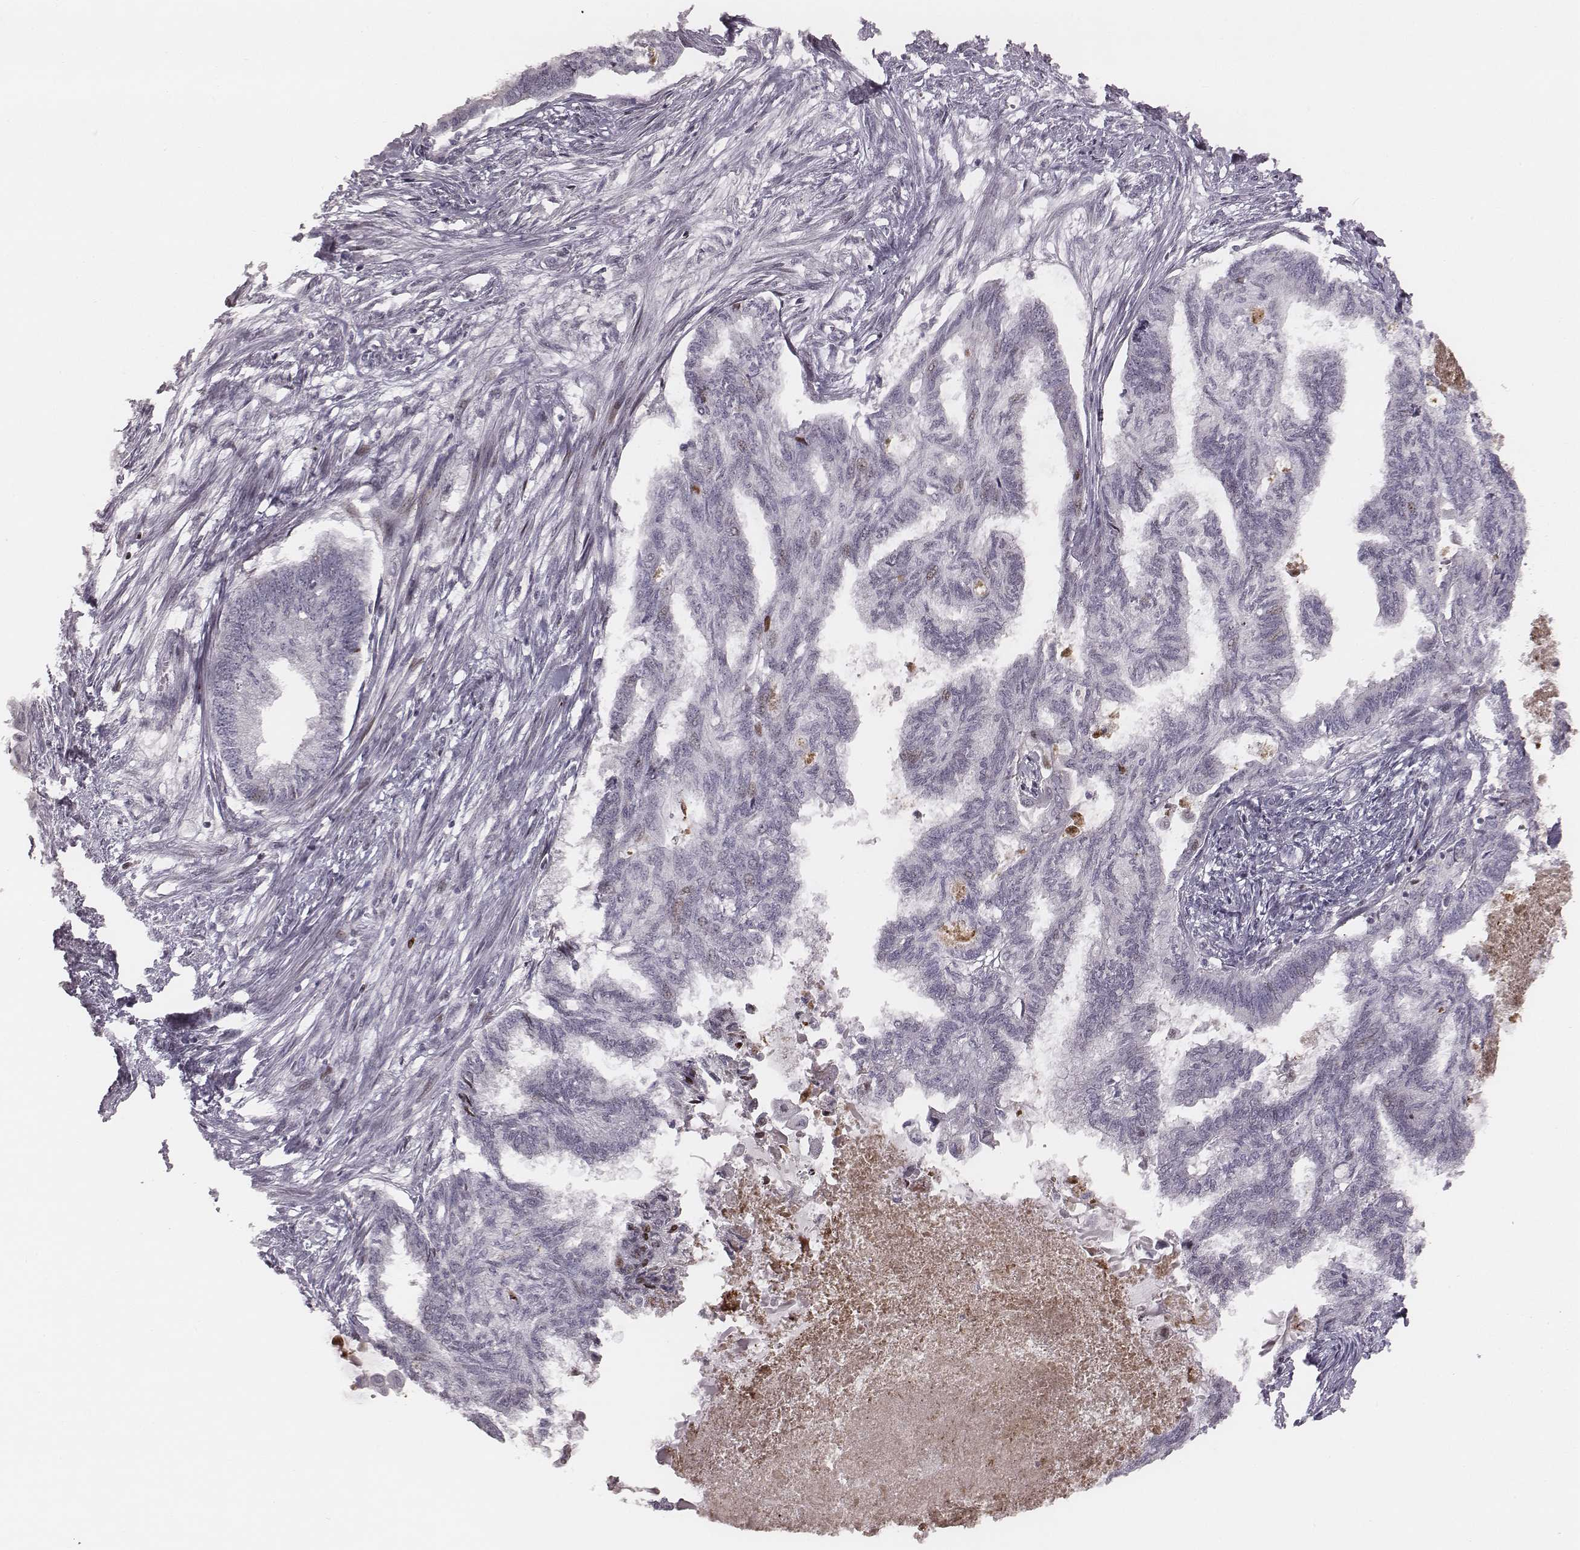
{"staining": {"intensity": "negative", "quantity": "none", "location": "none"}, "tissue": "endometrial cancer", "cell_type": "Tumor cells", "image_type": "cancer", "snomed": [{"axis": "morphology", "description": "Adenocarcinoma, NOS"}, {"axis": "topography", "description": "Endometrium"}], "caption": "DAB (3,3'-diaminobenzidine) immunohistochemical staining of endometrial cancer (adenocarcinoma) displays no significant staining in tumor cells.", "gene": "NDC1", "patient": {"sex": "female", "age": 86}}